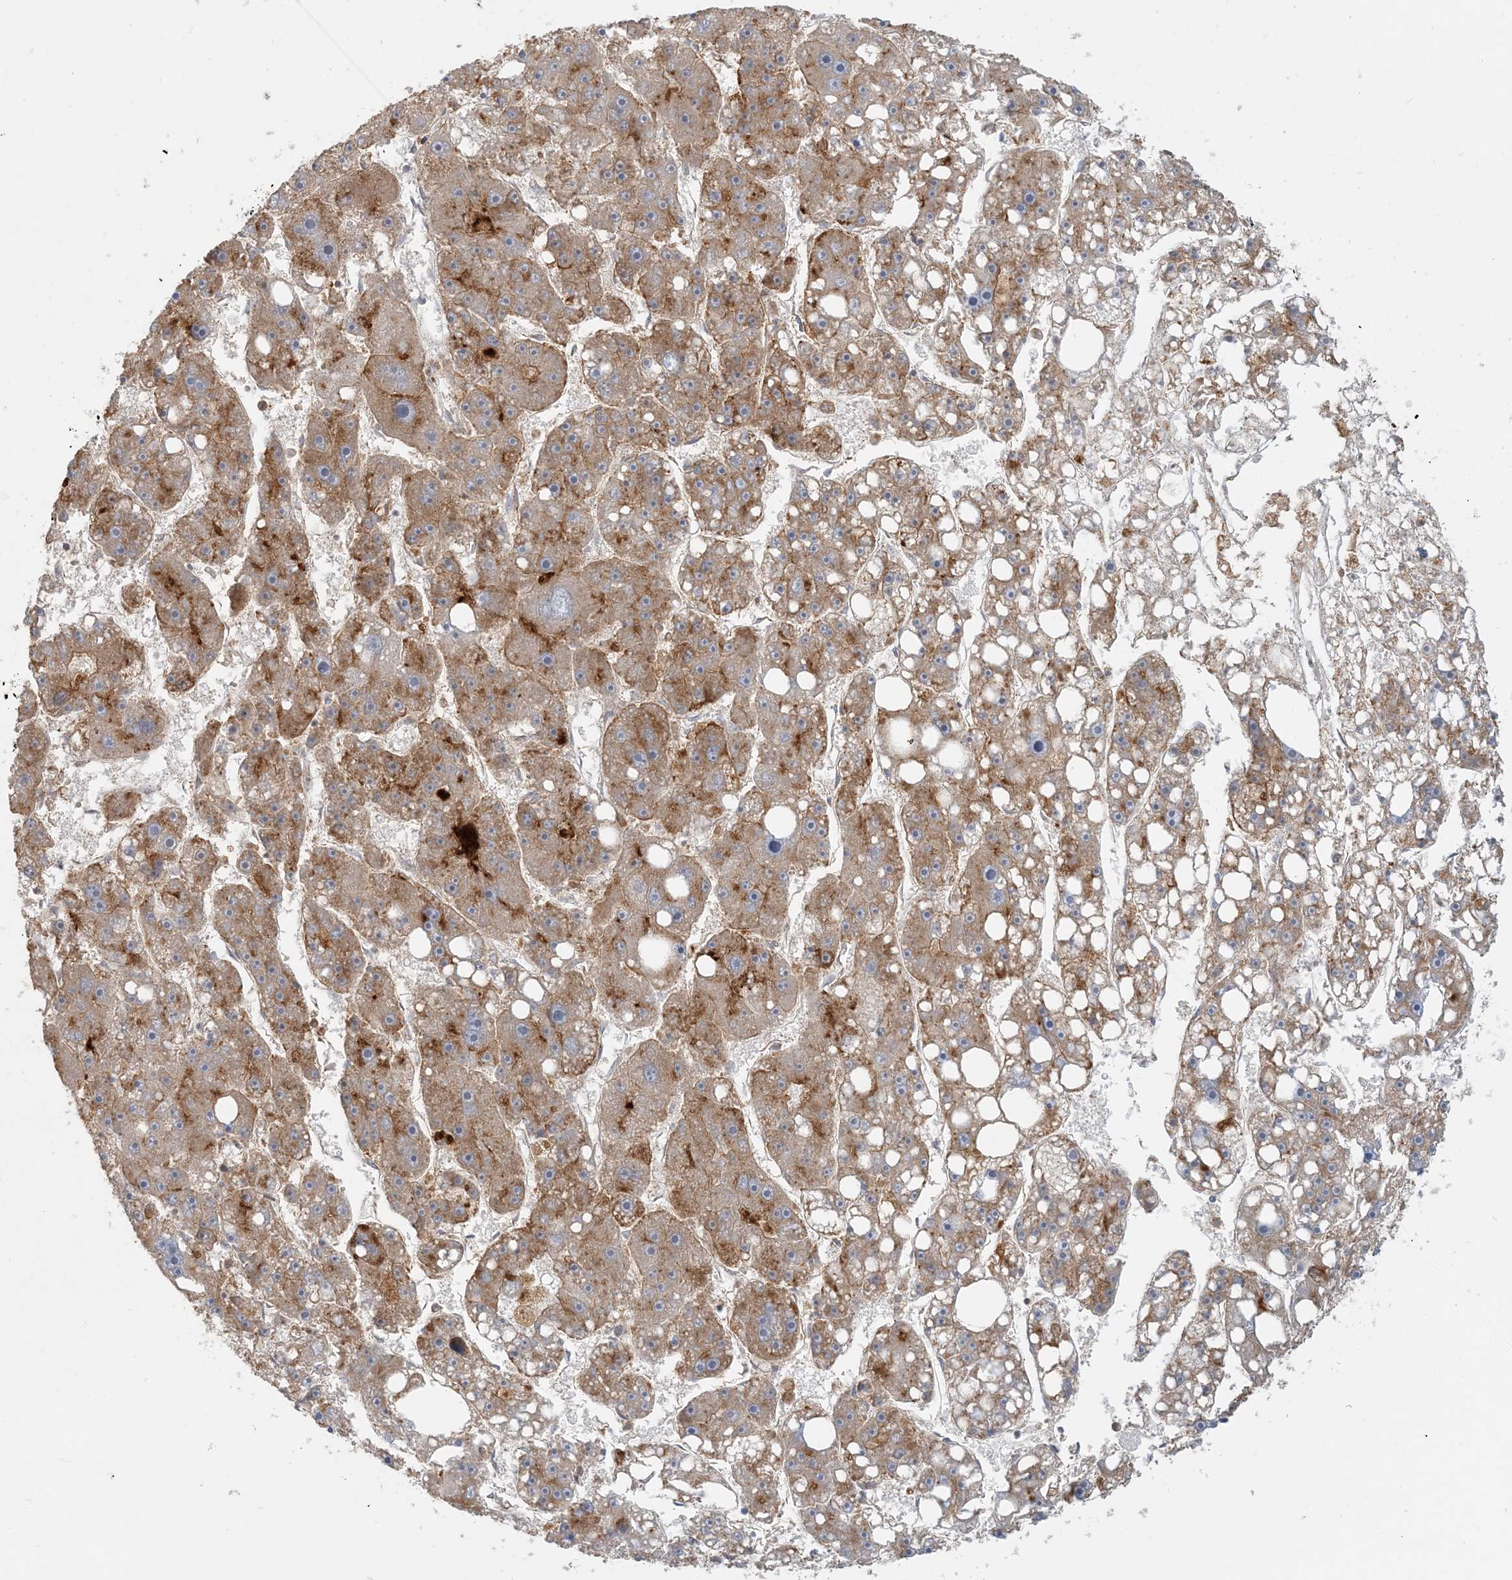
{"staining": {"intensity": "moderate", "quantity": ">75%", "location": "cytoplasmic/membranous"}, "tissue": "liver cancer", "cell_type": "Tumor cells", "image_type": "cancer", "snomed": [{"axis": "morphology", "description": "Carcinoma, Hepatocellular, NOS"}, {"axis": "topography", "description": "Liver"}], "caption": "Immunohistochemistry histopathology image of neoplastic tissue: liver cancer stained using immunohistochemistry (IHC) demonstrates medium levels of moderate protein expression localized specifically in the cytoplasmic/membranous of tumor cells, appearing as a cytoplasmic/membranous brown color.", "gene": "SPPL2A", "patient": {"sex": "female", "age": 61}}